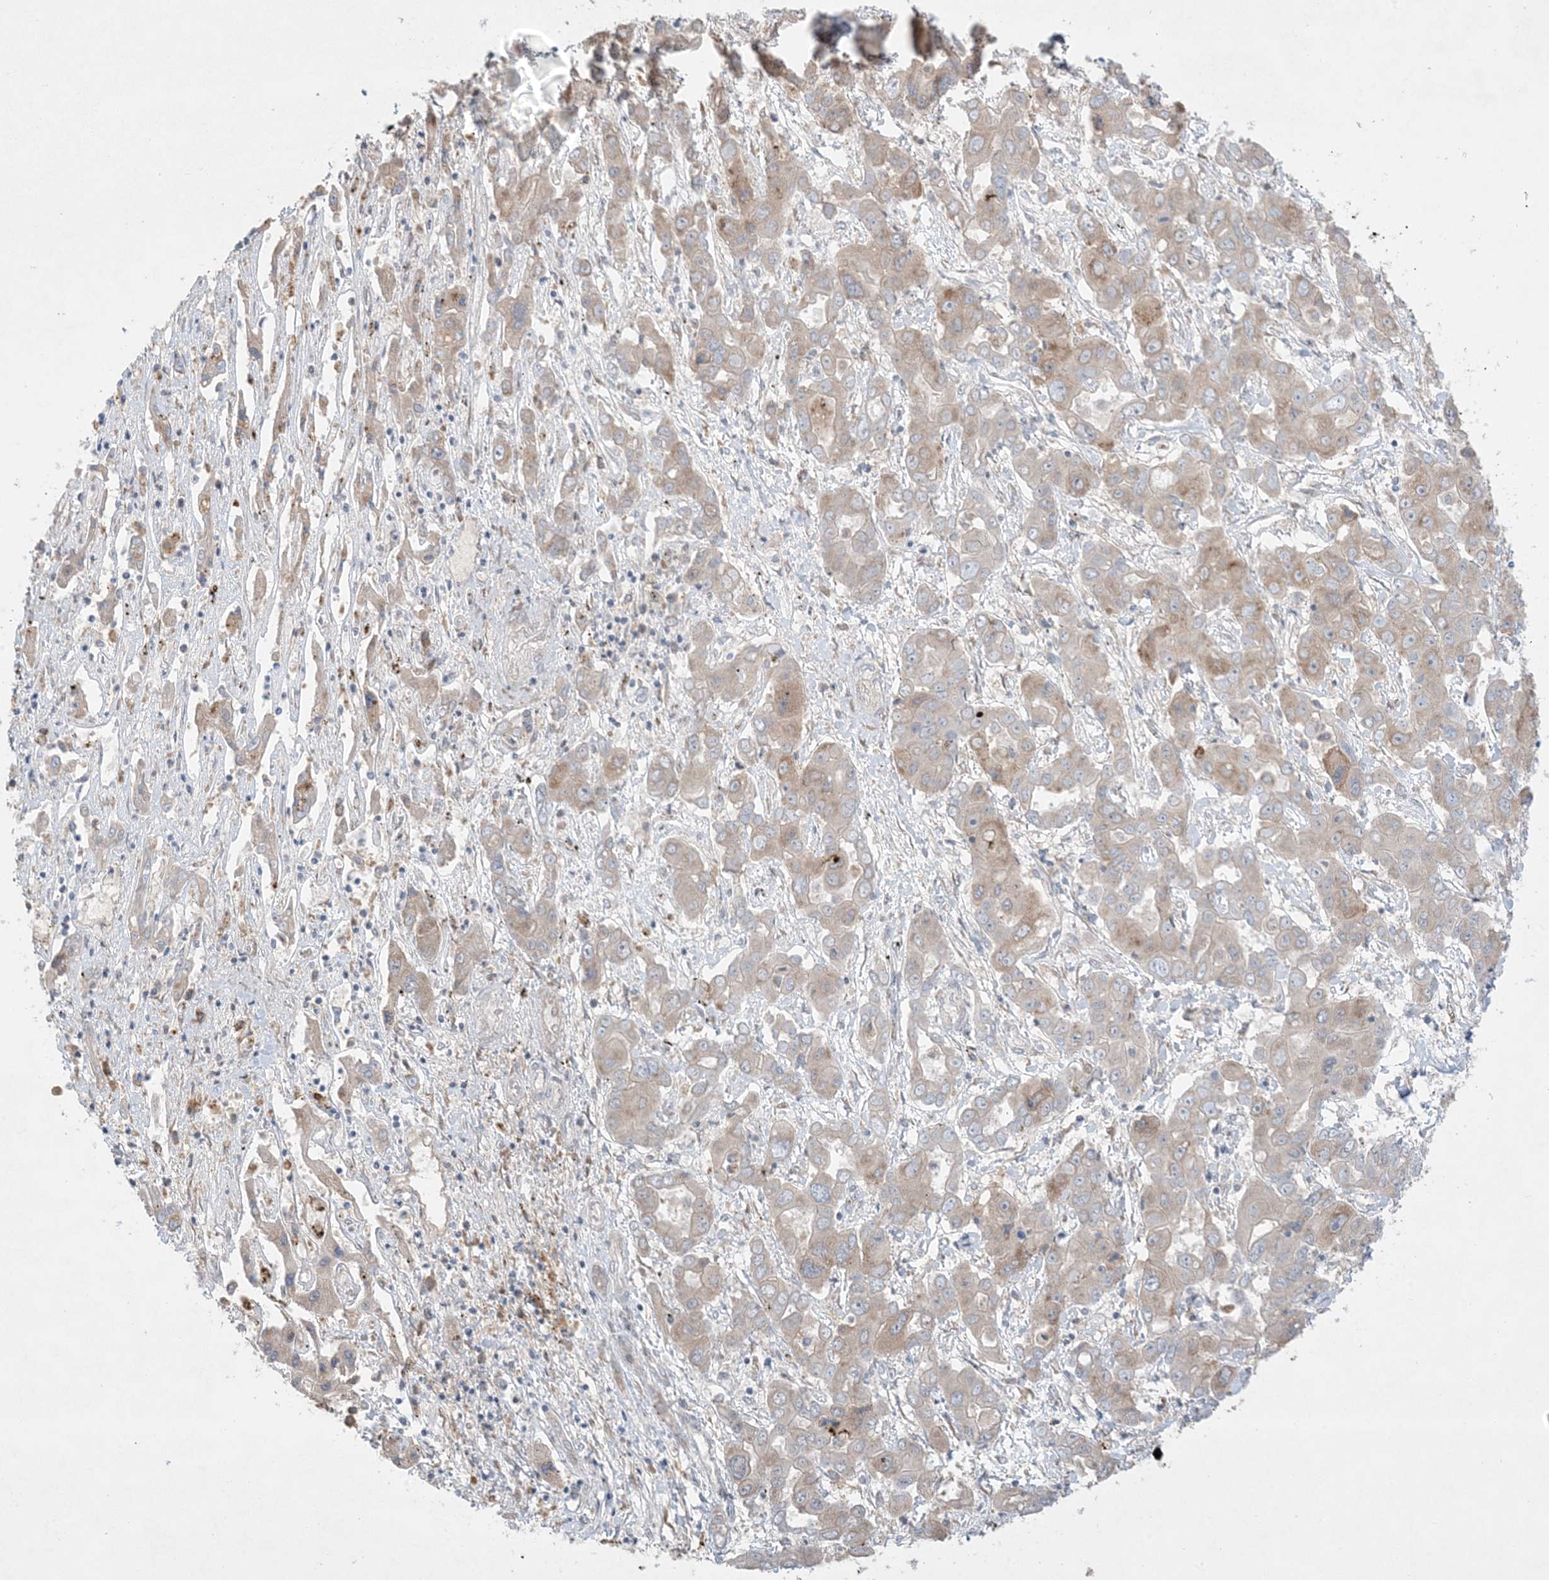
{"staining": {"intensity": "weak", "quantity": "25%-75%", "location": "cytoplasmic/membranous"}, "tissue": "liver cancer", "cell_type": "Tumor cells", "image_type": "cancer", "snomed": [{"axis": "morphology", "description": "Cholangiocarcinoma"}, {"axis": "topography", "description": "Liver"}], "caption": "Approximately 25%-75% of tumor cells in liver cancer (cholangiocarcinoma) exhibit weak cytoplasmic/membranous protein positivity as visualized by brown immunohistochemical staining.", "gene": "MMGT1", "patient": {"sex": "male", "age": 67}}